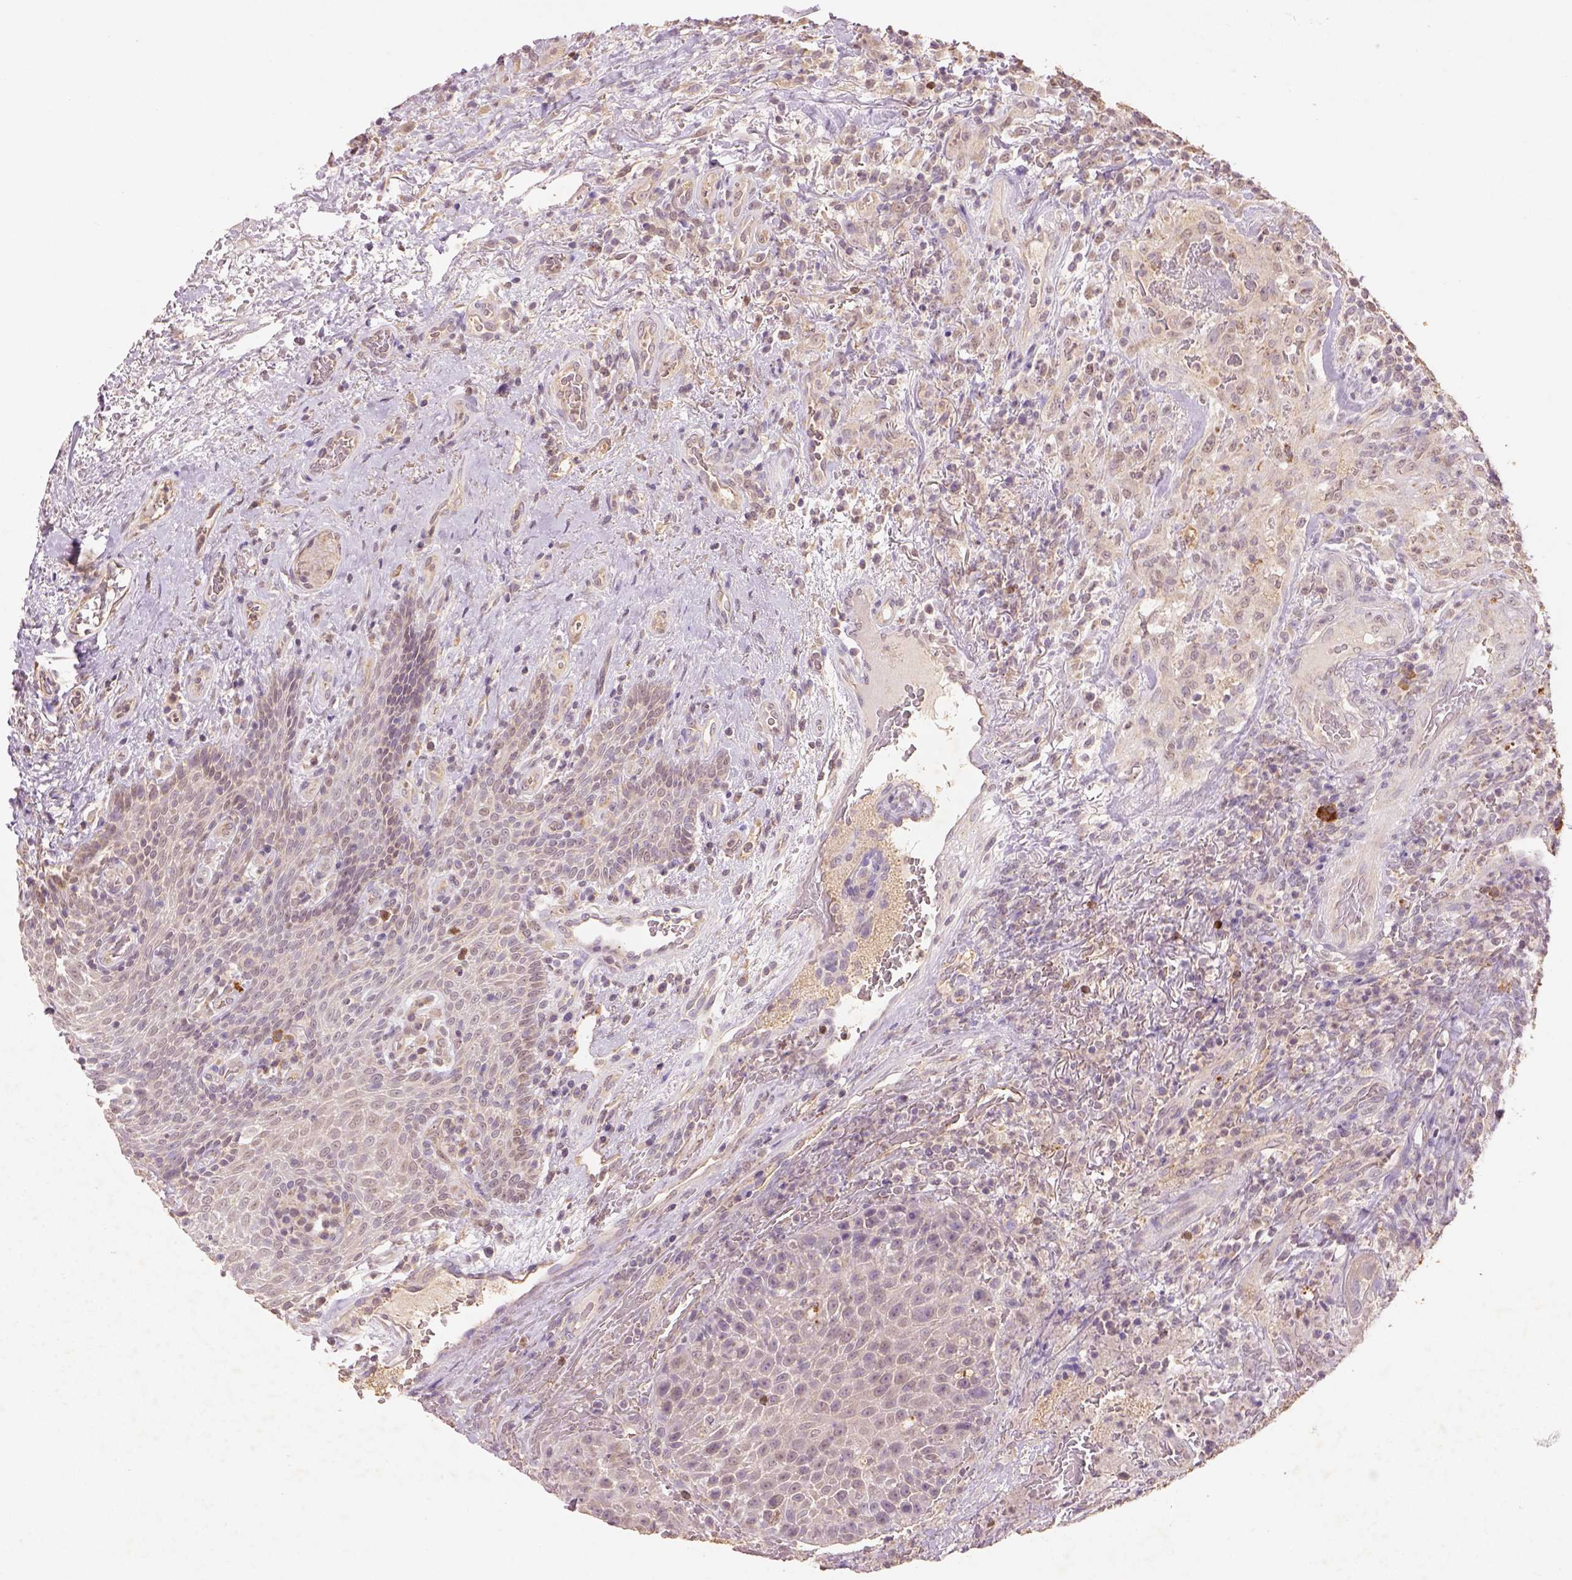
{"staining": {"intensity": "negative", "quantity": "none", "location": "none"}, "tissue": "head and neck cancer", "cell_type": "Tumor cells", "image_type": "cancer", "snomed": [{"axis": "morphology", "description": "Squamous cell carcinoma, NOS"}, {"axis": "topography", "description": "Head-Neck"}], "caption": "DAB (3,3'-diaminobenzidine) immunohistochemical staining of human head and neck squamous cell carcinoma demonstrates no significant expression in tumor cells.", "gene": "AP2B1", "patient": {"sex": "male", "age": 69}}